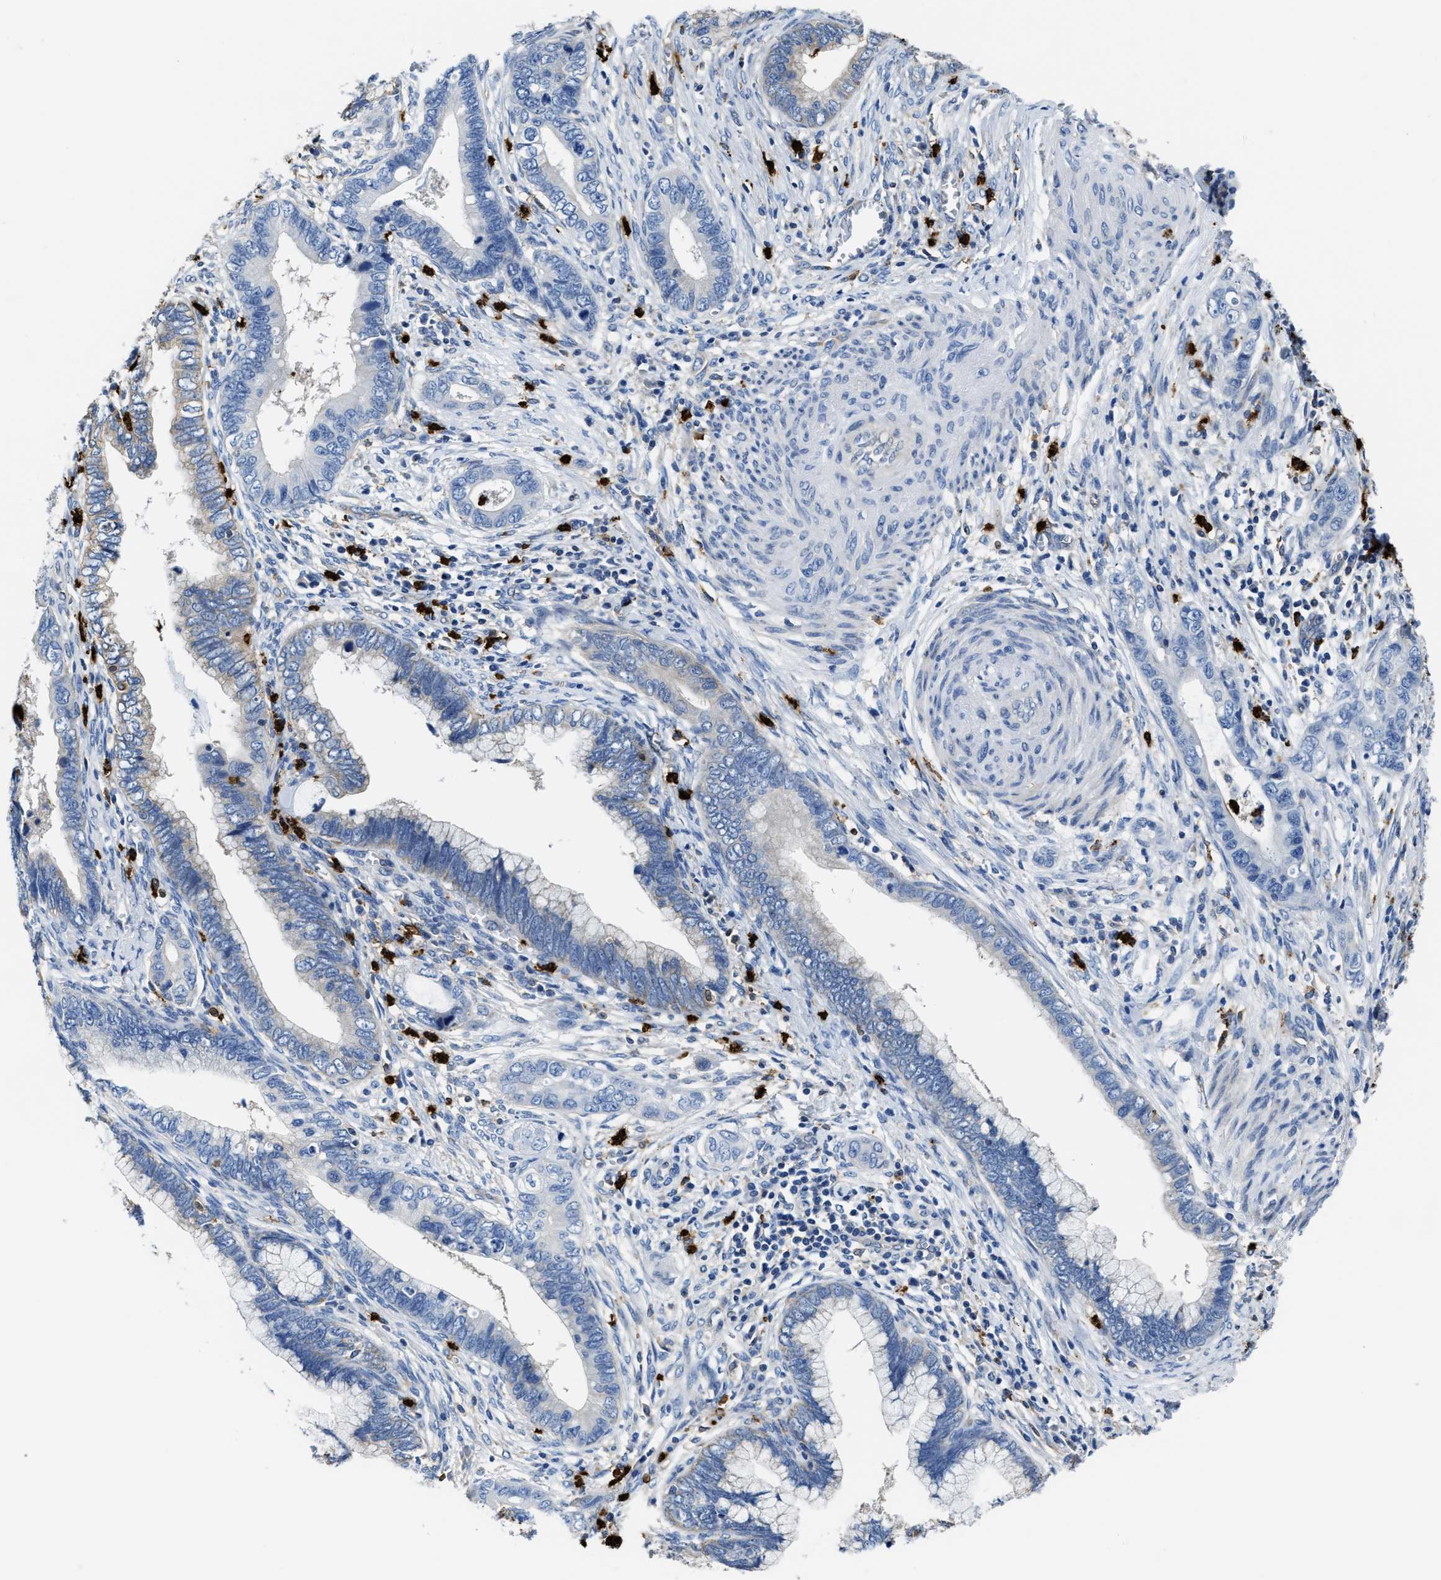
{"staining": {"intensity": "negative", "quantity": "none", "location": "none"}, "tissue": "cervical cancer", "cell_type": "Tumor cells", "image_type": "cancer", "snomed": [{"axis": "morphology", "description": "Adenocarcinoma, NOS"}, {"axis": "topography", "description": "Cervix"}], "caption": "Tumor cells are negative for brown protein staining in cervical cancer.", "gene": "TRAF6", "patient": {"sex": "female", "age": 44}}